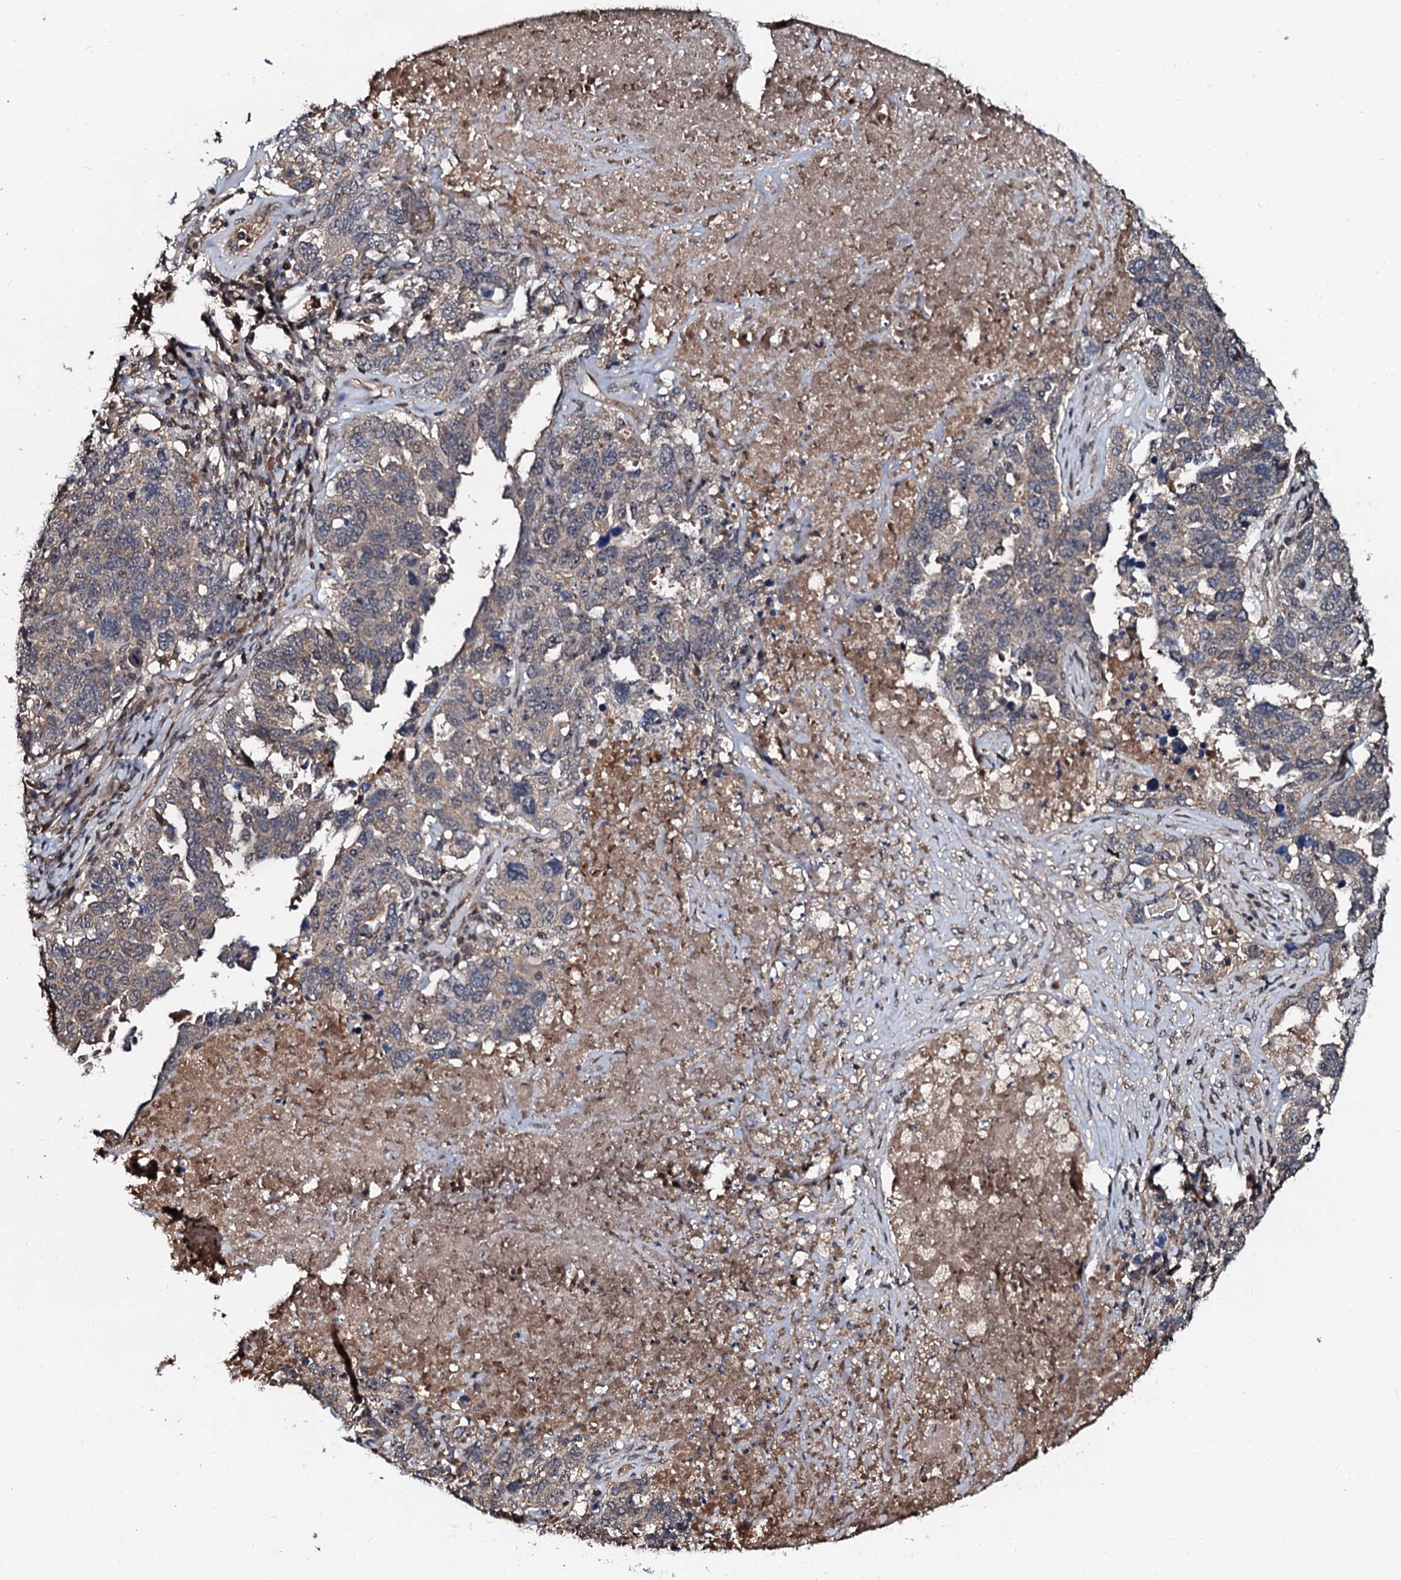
{"staining": {"intensity": "weak", "quantity": "<25%", "location": "cytoplasmic/membranous"}, "tissue": "ovarian cancer", "cell_type": "Tumor cells", "image_type": "cancer", "snomed": [{"axis": "morphology", "description": "Carcinoma, endometroid"}, {"axis": "topography", "description": "Ovary"}], "caption": "This is an IHC histopathology image of human endometroid carcinoma (ovarian). There is no staining in tumor cells.", "gene": "N4BP1", "patient": {"sex": "female", "age": 62}}